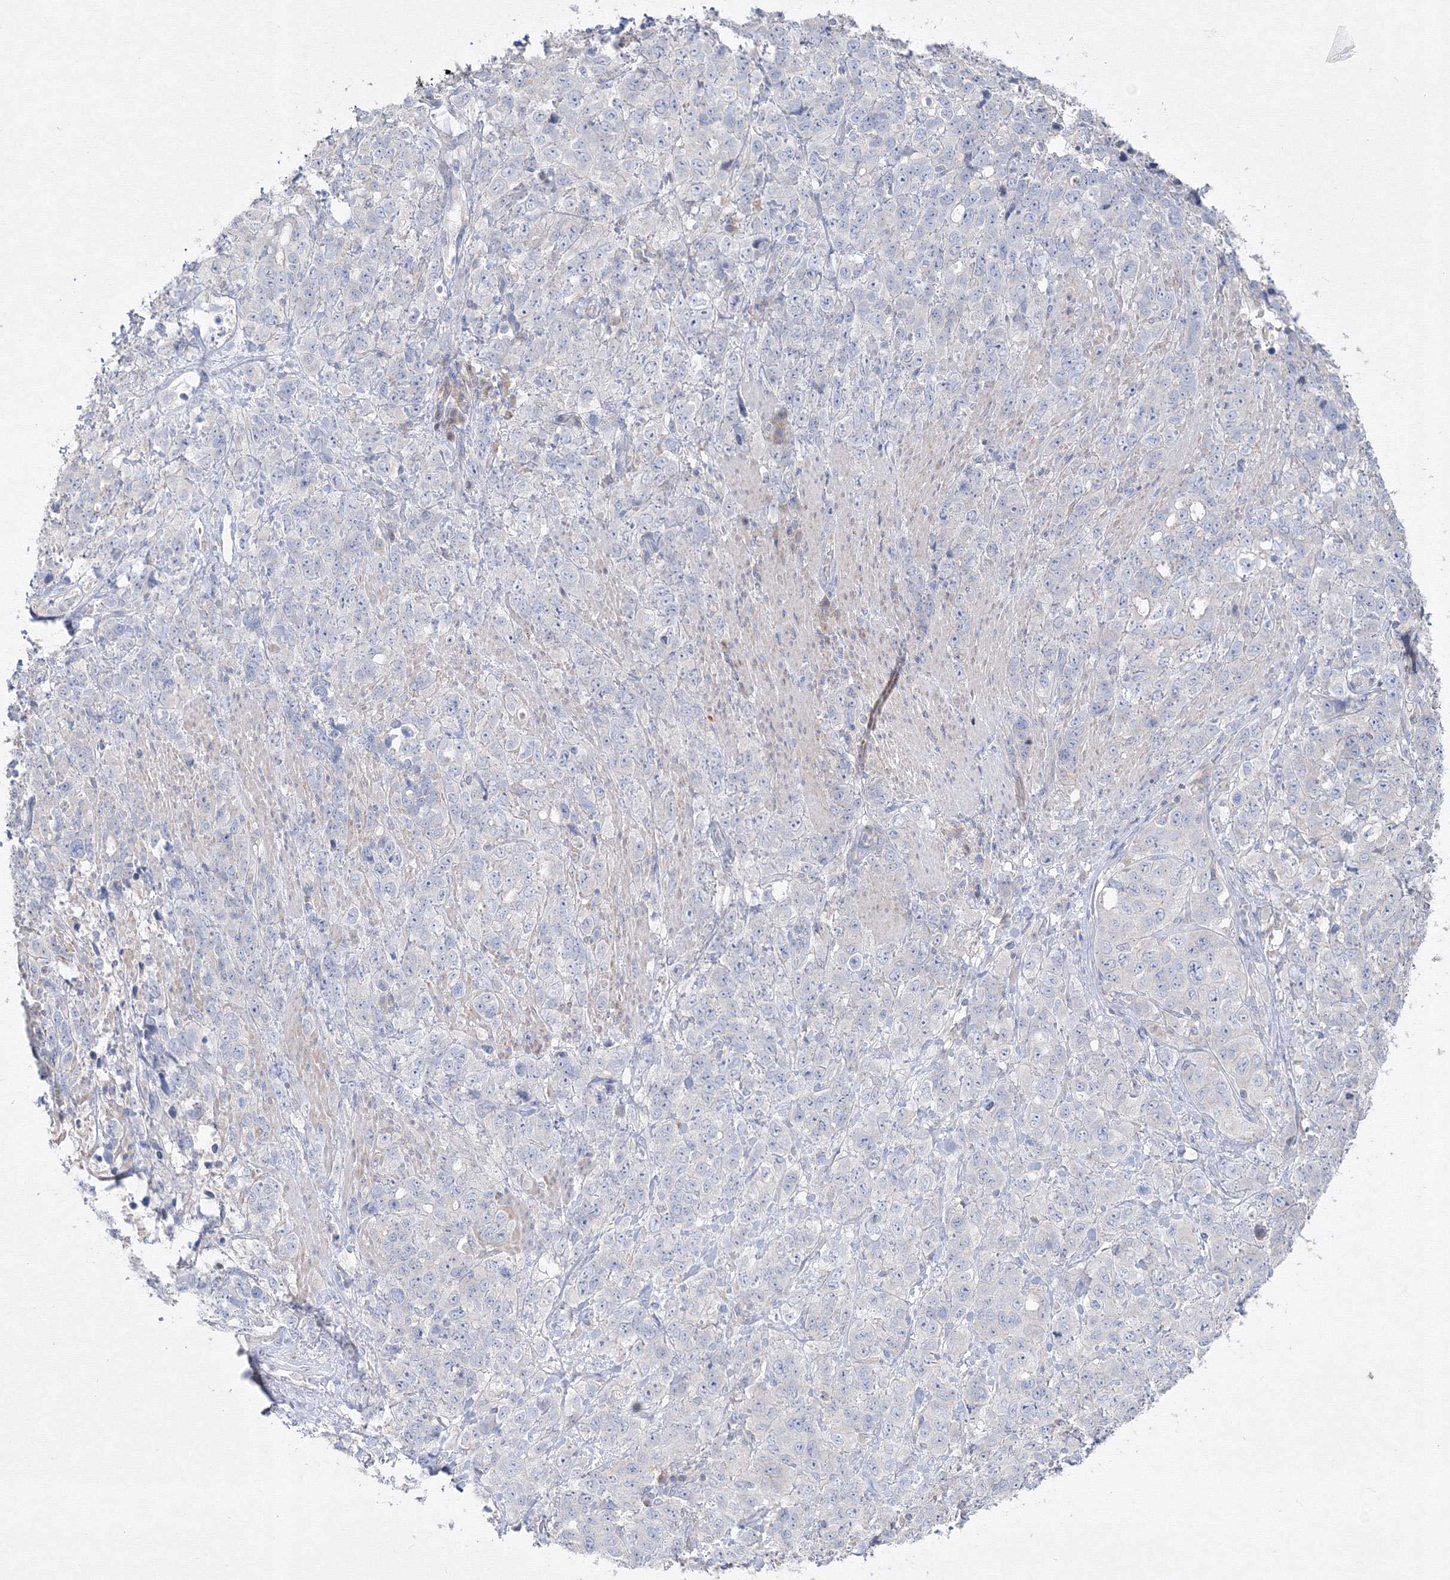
{"staining": {"intensity": "negative", "quantity": "none", "location": "none"}, "tissue": "stomach cancer", "cell_type": "Tumor cells", "image_type": "cancer", "snomed": [{"axis": "morphology", "description": "Adenocarcinoma, NOS"}, {"axis": "topography", "description": "Stomach"}], "caption": "Tumor cells show no significant protein expression in adenocarcinoma (stomach). Brightfield microscopy of IHC stained with DAB (3,3'-diaminobenzidine) (brown) and hematoxylin (blue), captured at high magnification.", "gene": "FBXL8", "patient": {"sex": "male", "age": 48}}